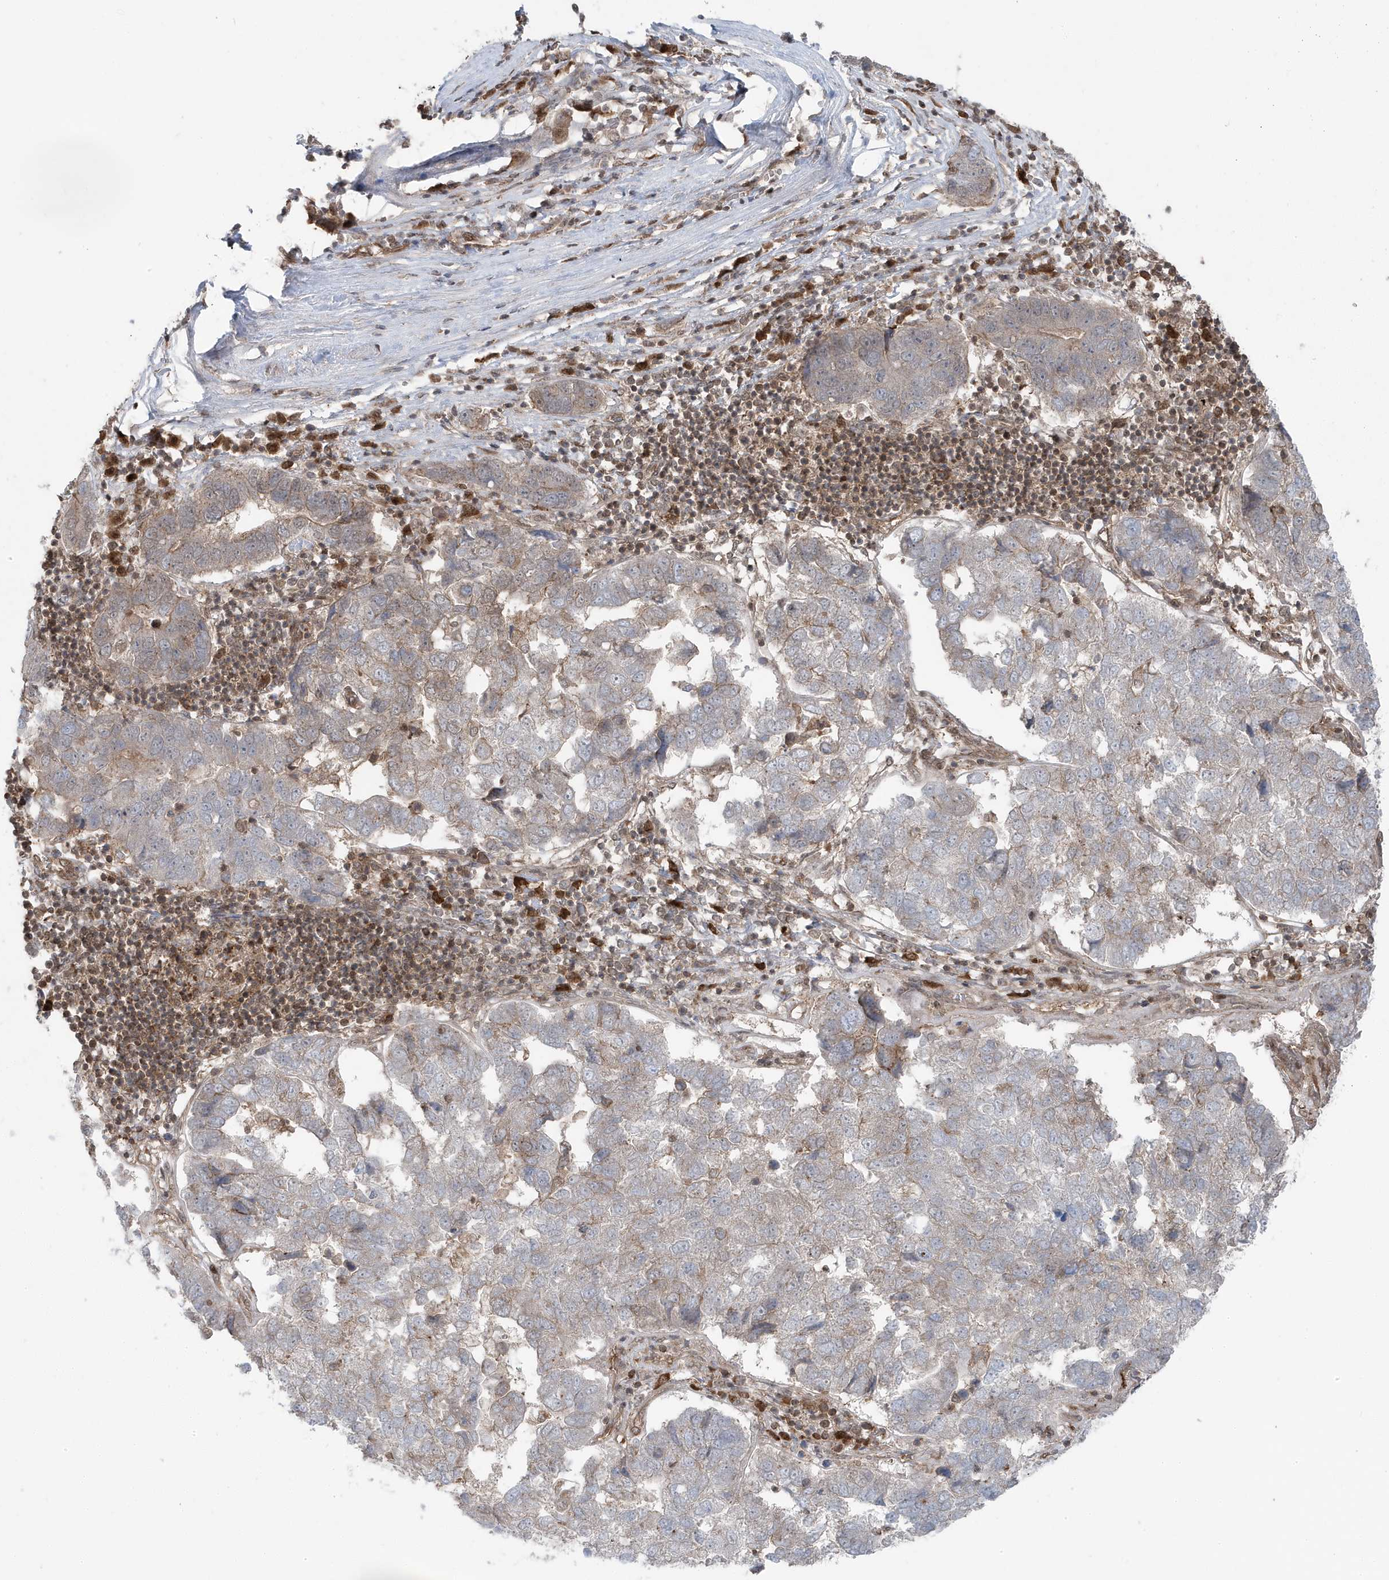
{"staining": {"intensity": "weak", "quantity": "<25%", "location": "cytoplasmic/membranous"}, "tissue": "pancreatic cancer", "cell_type": "Tumor cells", "image_type": "cancer", "snomed": [{"axis": "morphology", "description": "Adenocarcinoma, NOS"}, {"axis": "topography", "description": "Pancreas"}], "caption": "Protein analysis of pancreatic cancer (adenocarcinoma) demonstrates no significant expression in tumor cells.", "gene": "MAPK1IP1L", "patient": {"sex": "female", "age": 61}}